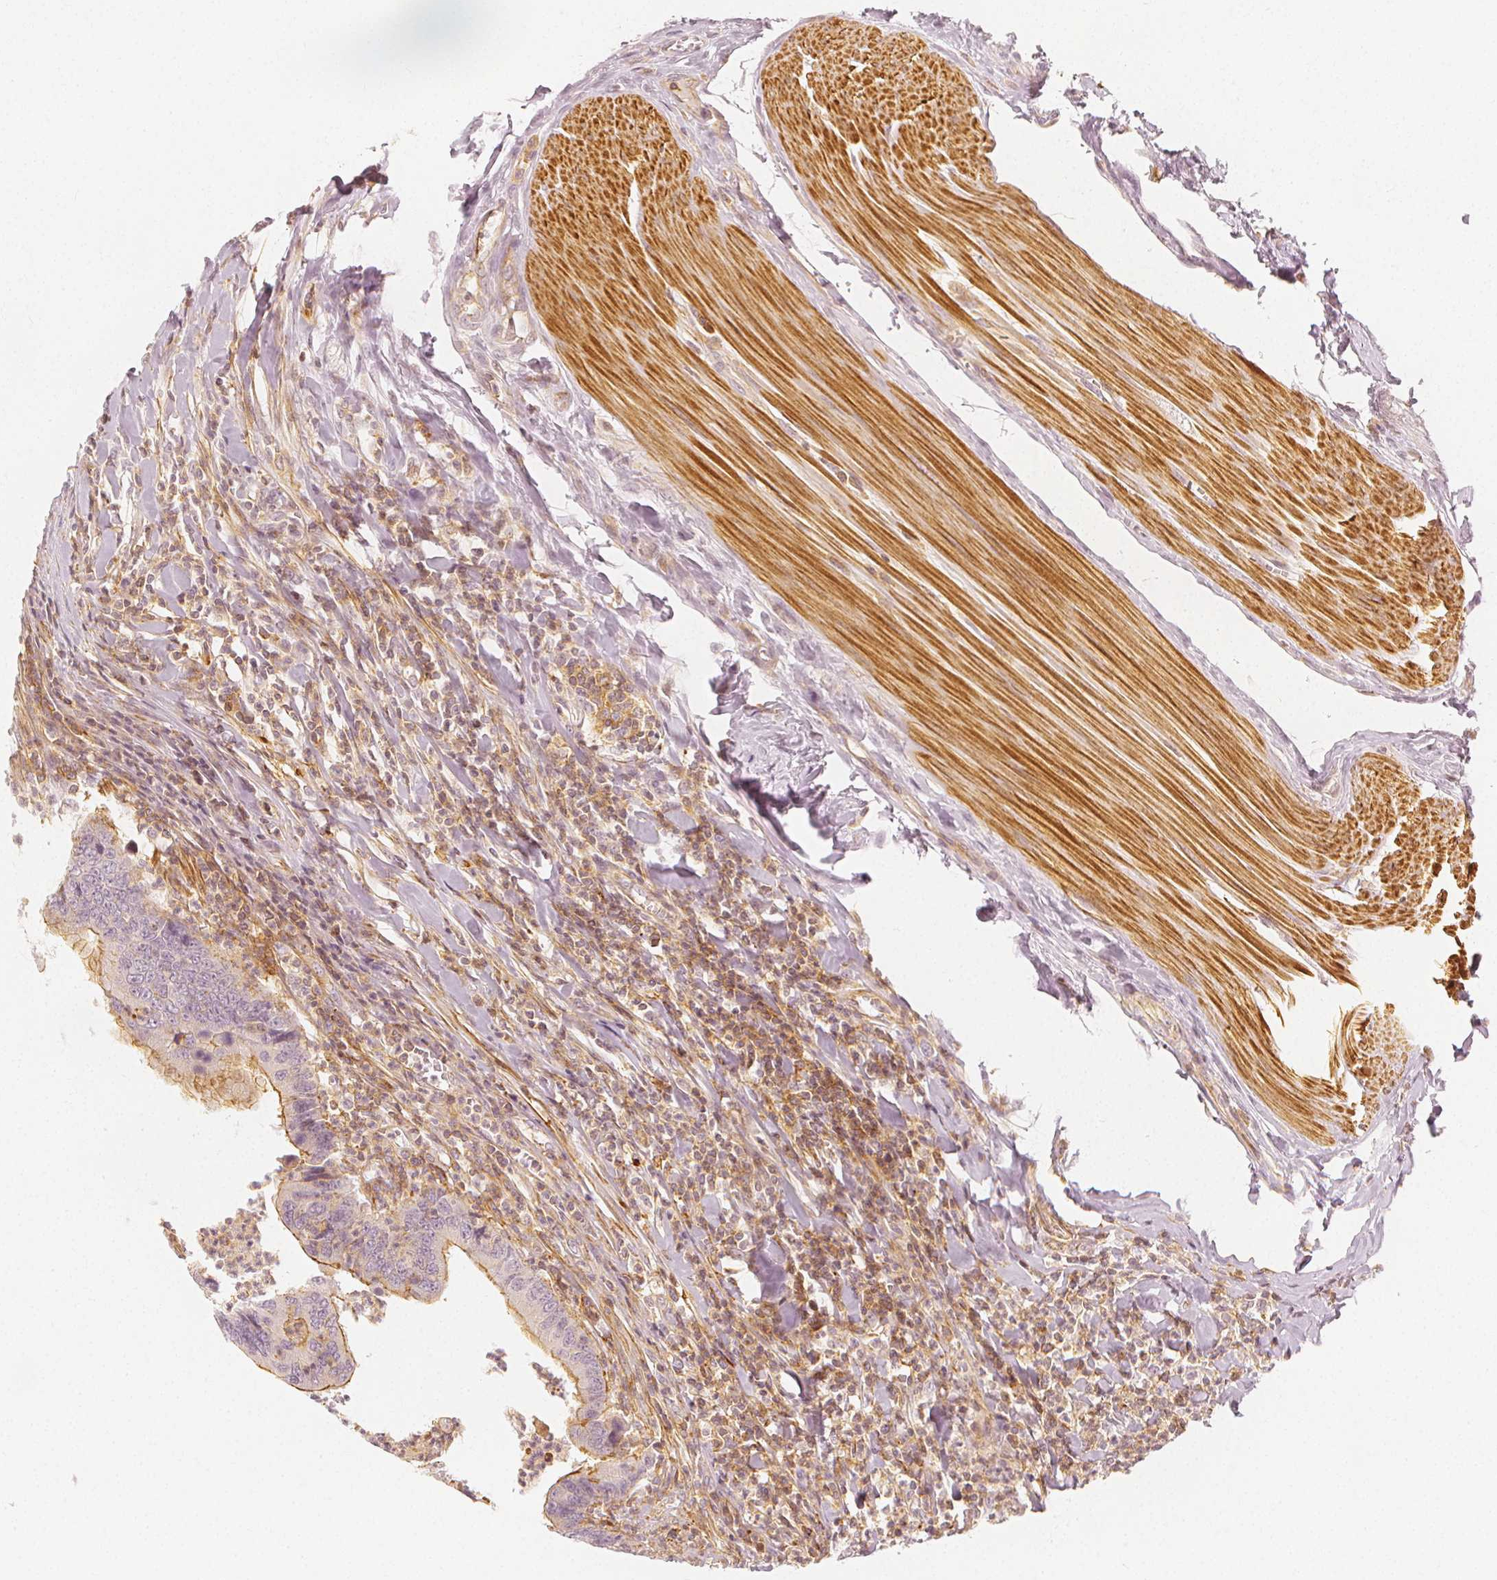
{"staining": {"intensity": "moderate", "quantity": "25%-75%", "location": "cytoplasmic/membranous"}, "tissue": "colorectal cancer", "cell_type": "Tumor cells", "image_type": "cancer", "snomed": [{"axis": "morphology", "description": "Adenocarcinoma, NOS"}, {"axis": "topography", "description": "Colon"}], "caption": "High-magnification brightfield microscopy of colorectal cancer (adenocarcinoma) stained with DAB (brown) and counterstained with hematoxylin (blue). tumor cells exhibit moderate cytoplasmic/membranous expression is identified in about25%-75% of cells.", "gene": "ARHGAP26", "patient": {"sex": "female", "age": 67}}